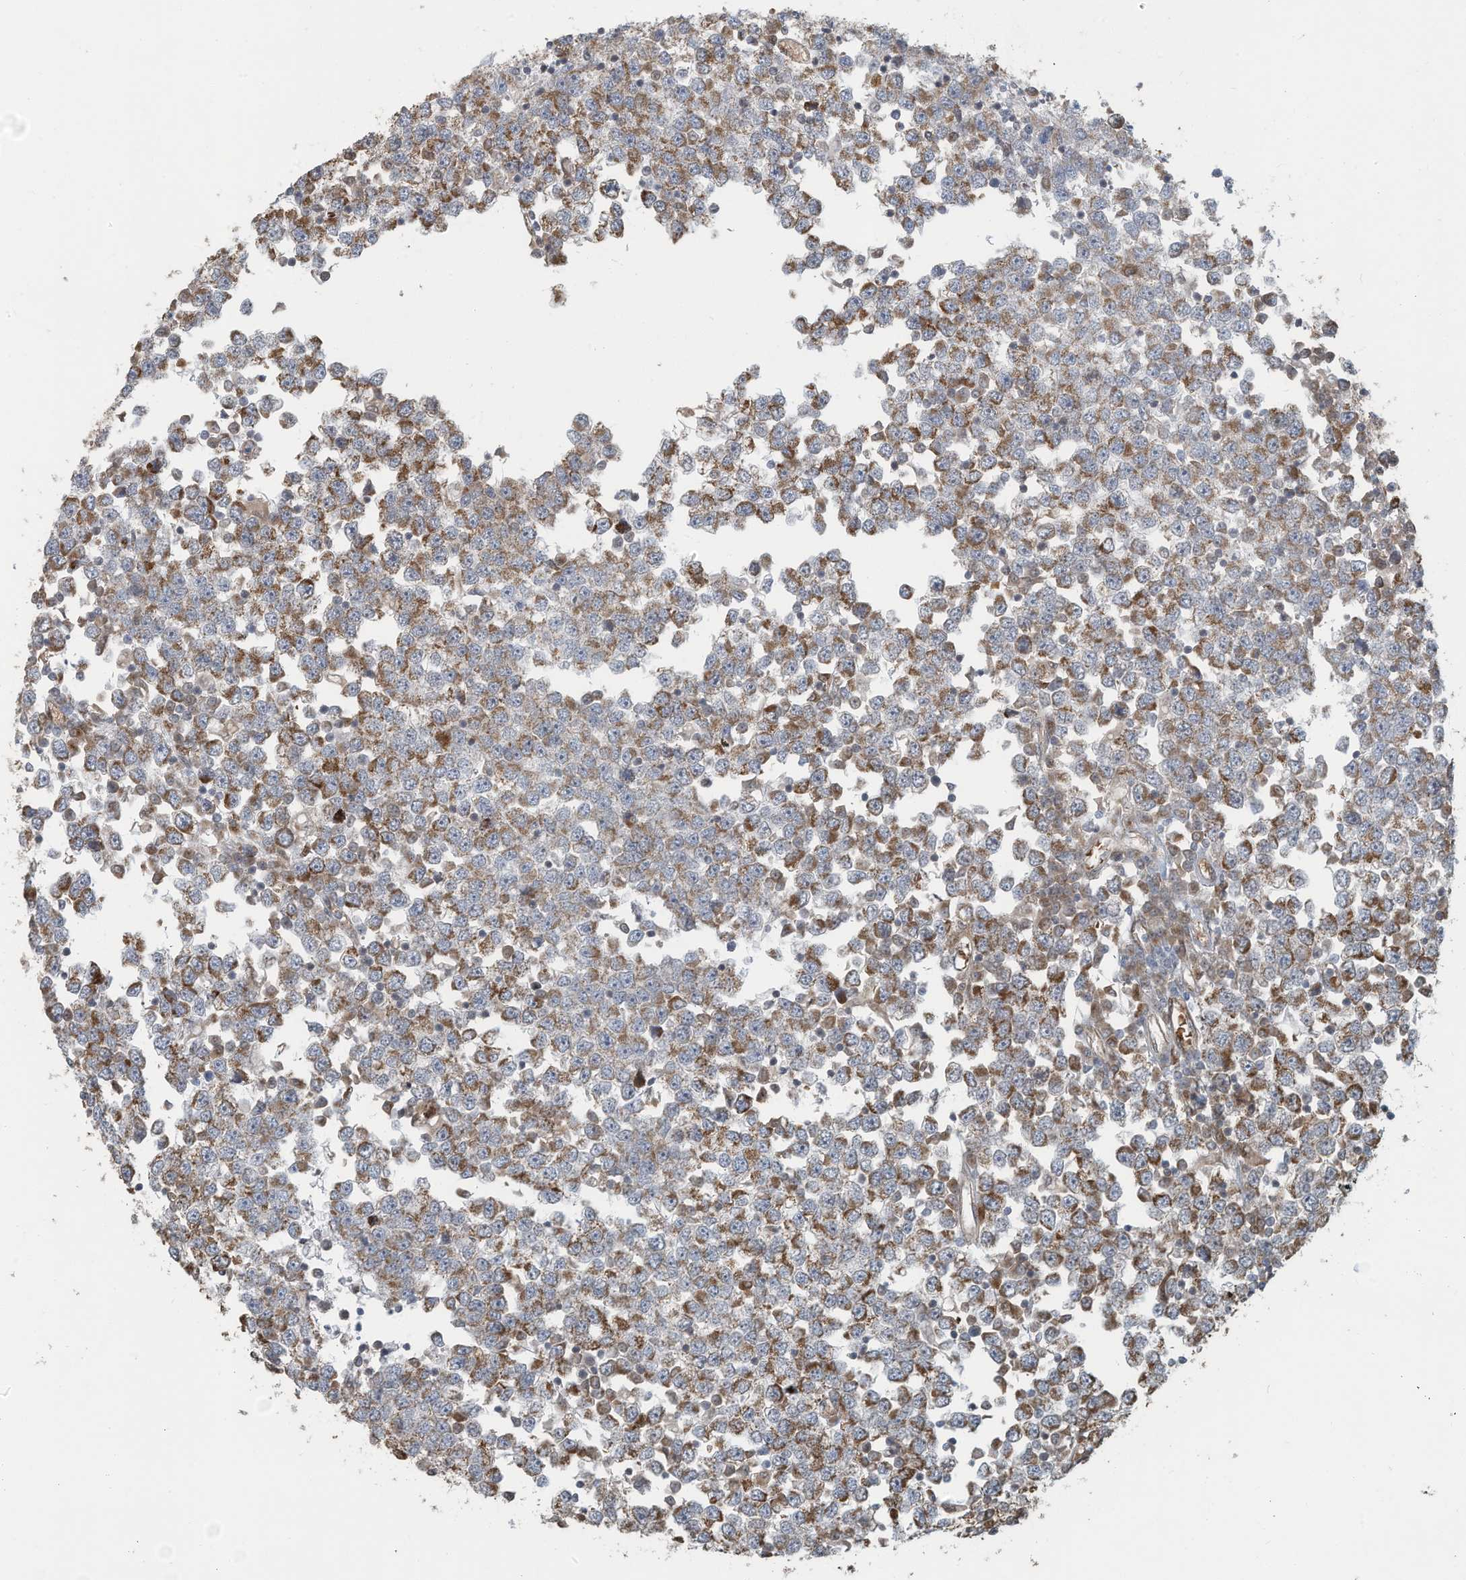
{"staining": {"intensity": "moderate", "quantity": ">75%", "location": "cytoplasmic/membranous"}, "tissue": "testis cancer", "cell_type": "Tumor cells", "image_type": "cancer", "snomed": [{"axis": "morphology", "description": "Seminoma, NOS"}, {"axis": "topography", "description": "Testis"}], "caption": "Tumor cells display medium levels of moderate cytoplasmic/membranous staining in approximately >75% of cells in human seminoma (testis).", "gene": "ERI2", "patient": {"sex": "male", "age": 65}}